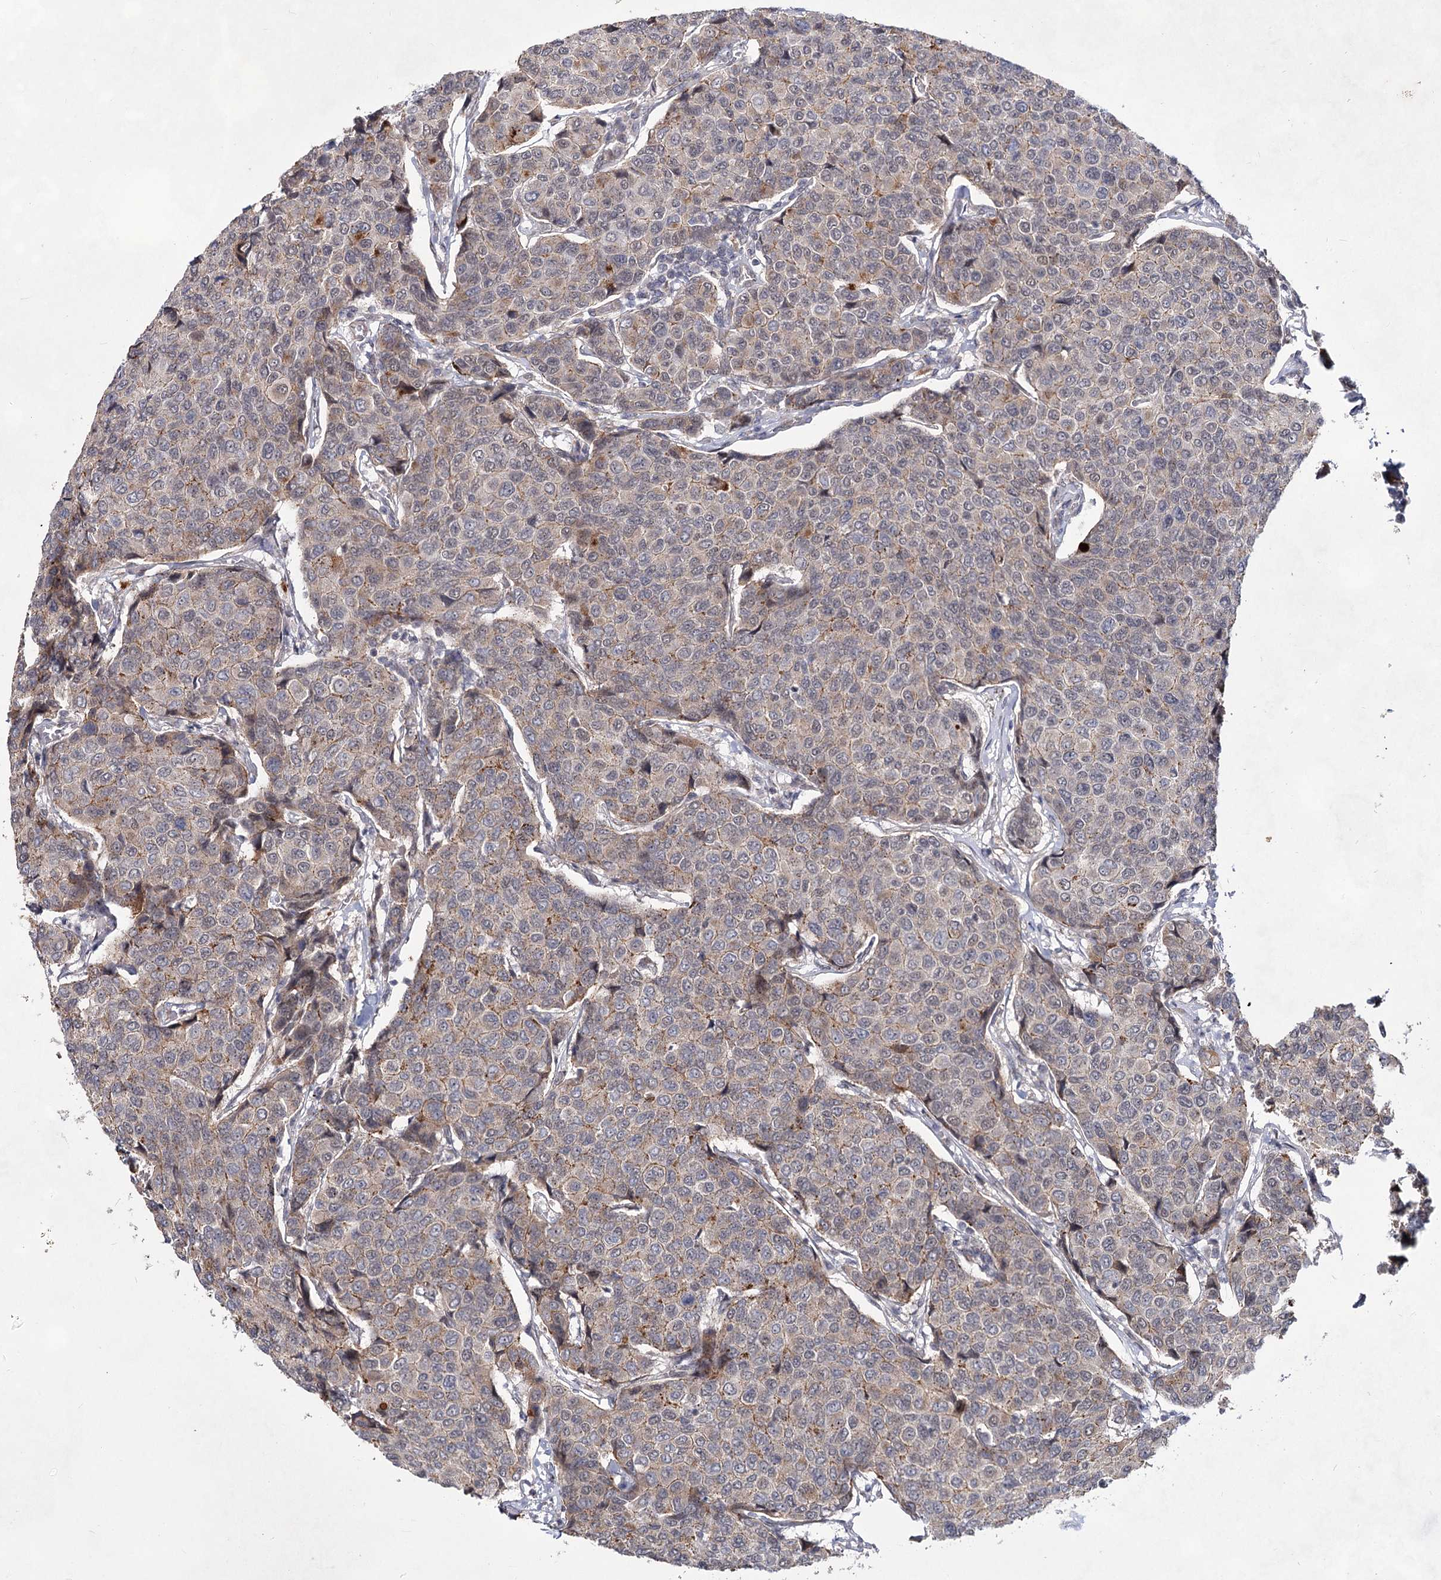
{"staining": {"intensity": "moderate", "quantity": "25%-75%", "location": "cytoplasmic/membranous"}, "tissue": "breast cancer", "cell_type": "Tumor cells", "image_type": "cancer", "snomed": [{"axis": "morphology", "description": "Duct carcinoma"}, {"axis": "topography", "description": "Breast"}], "caption": "Breast cancer (invasive ductal carcinoma) stained for a protein (brown) displays moderate cytoplasmic/membranous positive expression in about 25%-75% of tumor cells.", "gene": "ATL2", "patient": {"sex": "female", "age": 55}}